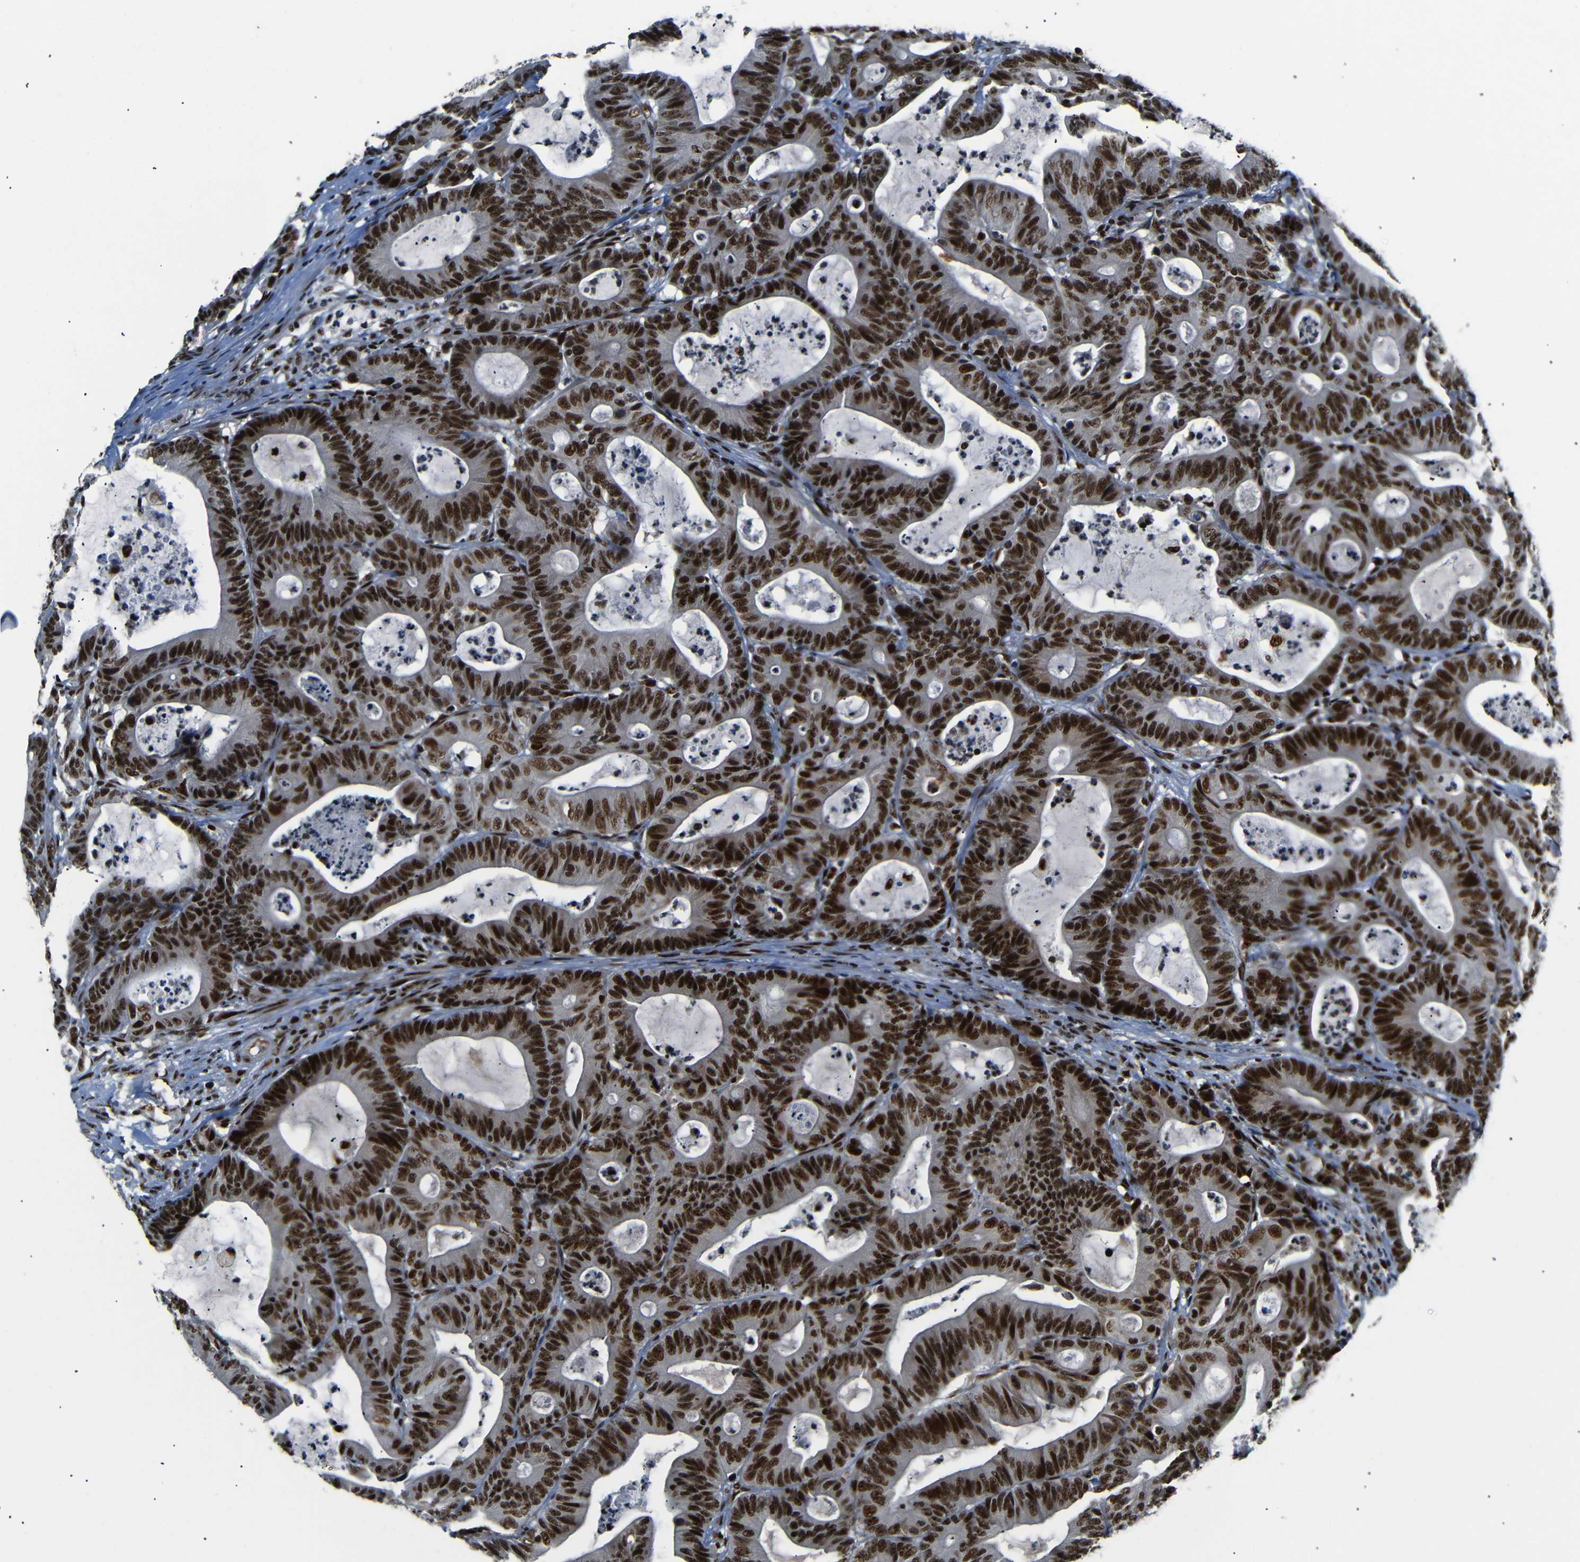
{"staining": {"intensity": "strong", "quantity": ">75%", "location": "nuclear"}, "tissue": "colorectal cancer", "cell_type": "Tumor cells", "image_type": "cancer", "snomed": [{"axis": "morphology", "description": "Adenocarcinoma, NOS"}, {"axis": "topography", "description": "Colon"}], "caption": "Protein staining exhibits strong nuclear expression in about >75% of tumor cells in colorectal cancer (adenocarcinoma).", "gene": "SETDB2", "patient": {"sex": "female", "age": 84}}